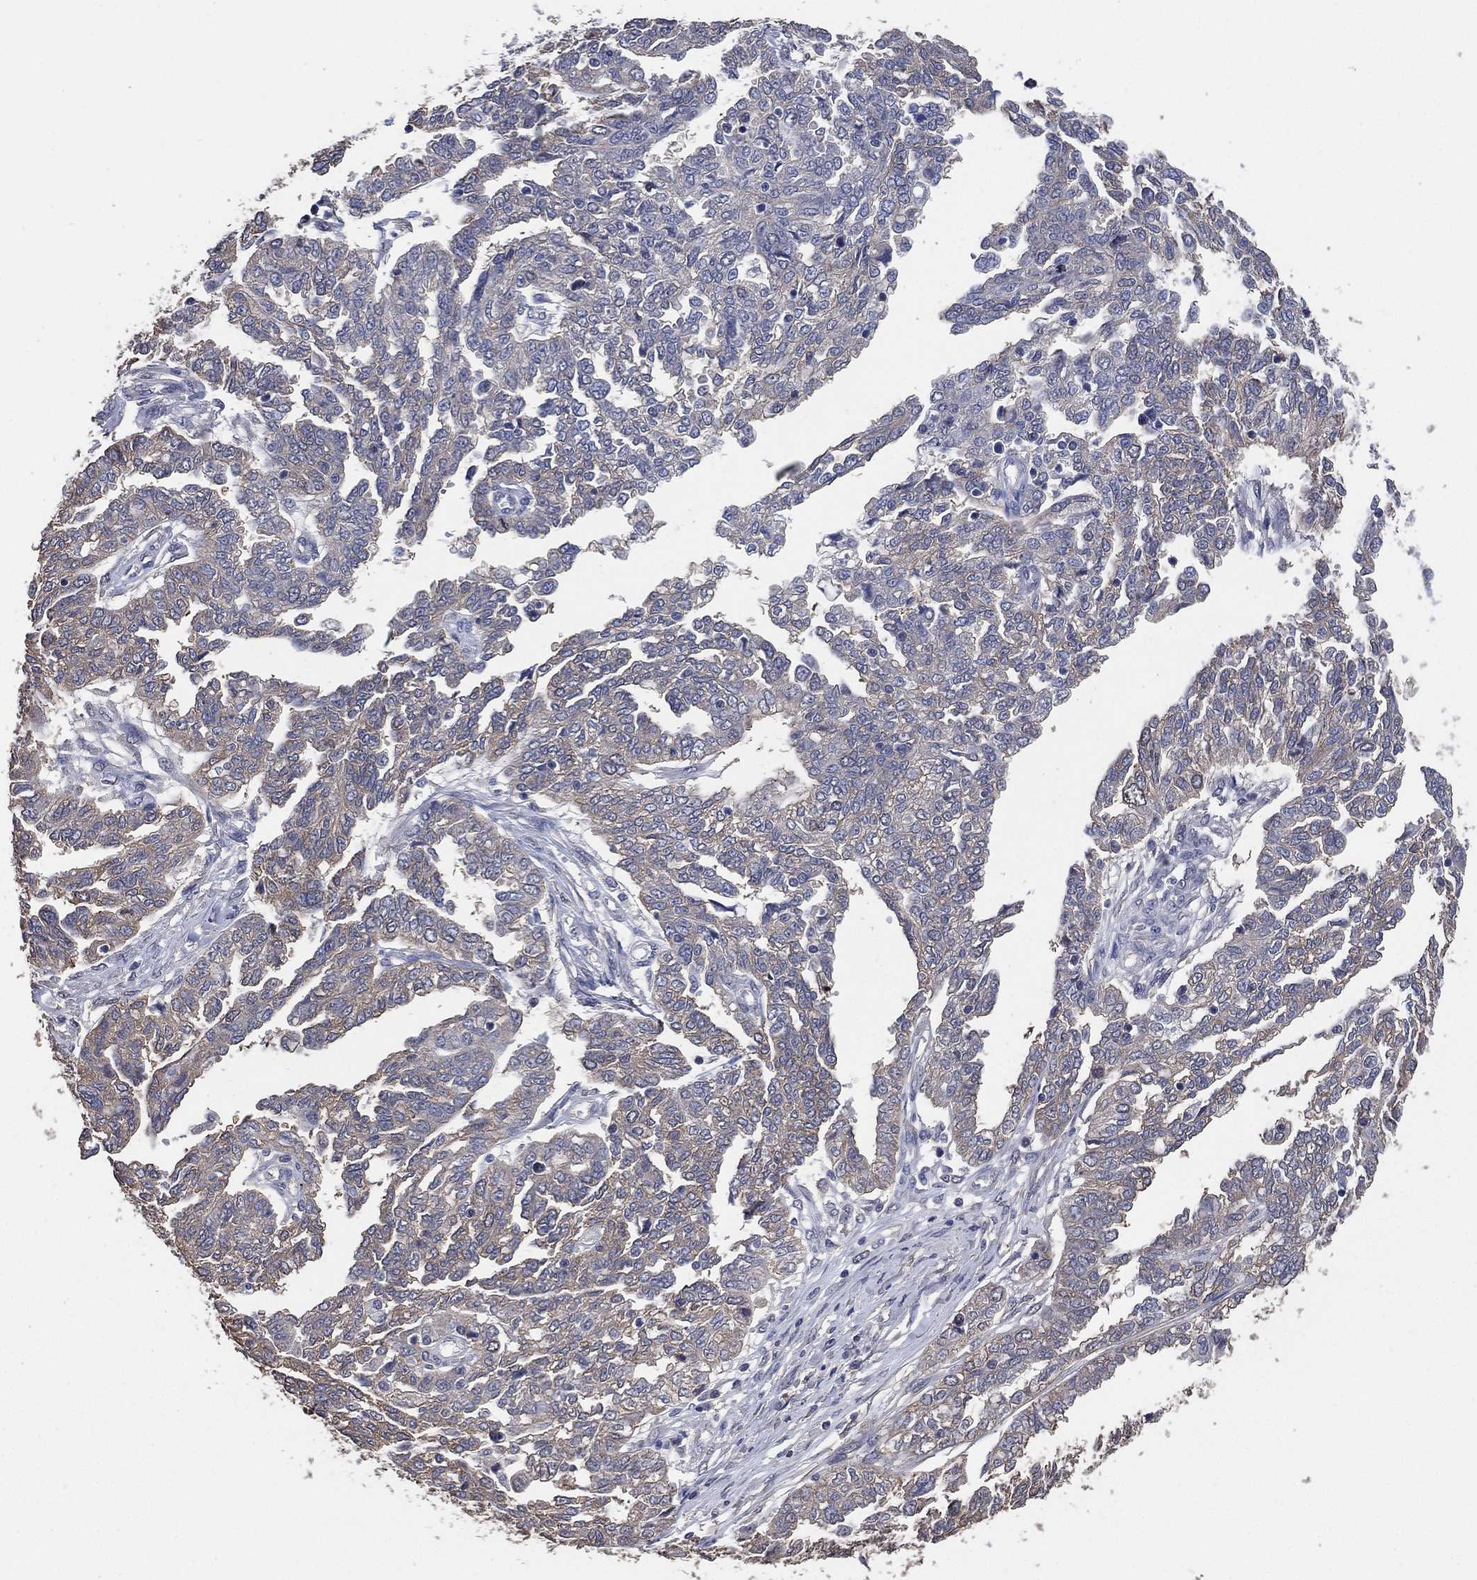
{"staining": {"intensity": "weak", "quantity": "<25%", "location": "cytoplasmic/membranous"}, "tissue": "ovarian cancer", "cell_type": "Tumor cells", "image_type": "cancer", "snomed": [{"axis": "morphology", "description": "Cystadenocarcinoma, serous, NOS"}, {"axis": "topography", "description": "Ovary"}], "caption": "The photomicrograph displays no significant staining in tumor cells of ovarian serous cystadenocarcinoma.", "gene": "KLK5", "patient": {"sex": "female", "age": 67}}